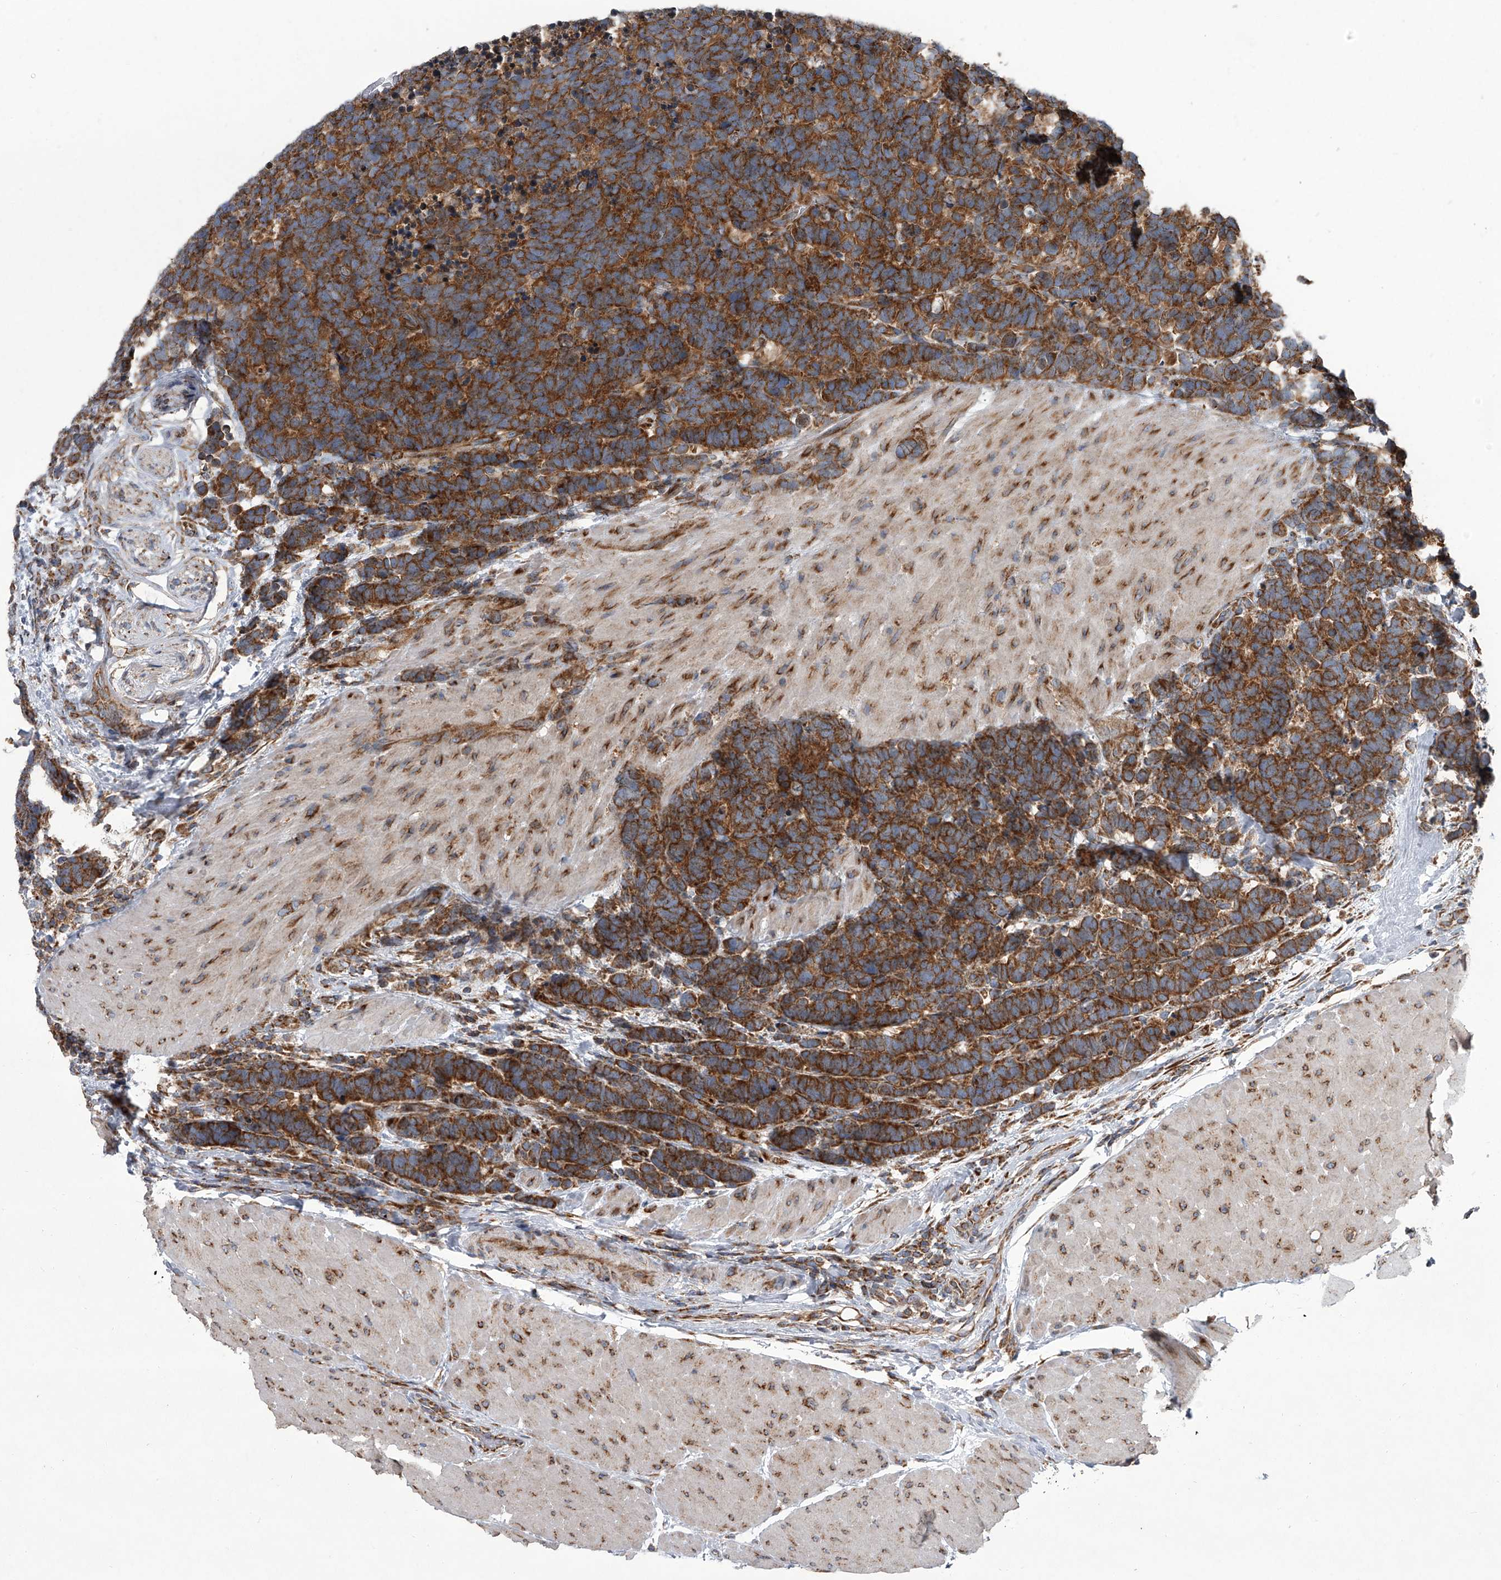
{"staining": {"intensity": "strong", "quantity": ">75%", "location": "cytoplasmic/membranous"}, "tissue": "carcinoid", "cell_type": "Tumor cells", "image_type": "cancer", "snomed": [{"axis": "morphology", "description": "Carcinoma, NOS"}, {"axis": "morphology", "description": "Carcinoid, malignant, NOS"}, {"axis": "topography", "description": "Urinary bladder"}], "caption": "Brown immunohistochemical staining in carcinoid exhibits strong cytoplasmic/membranous staining in about >75% of tumor cells. (Brightfield microscopy of DAB IHC at high magnification).", "gene": "ZC3H15", "patient": {"sex": "male", "age": 57}}